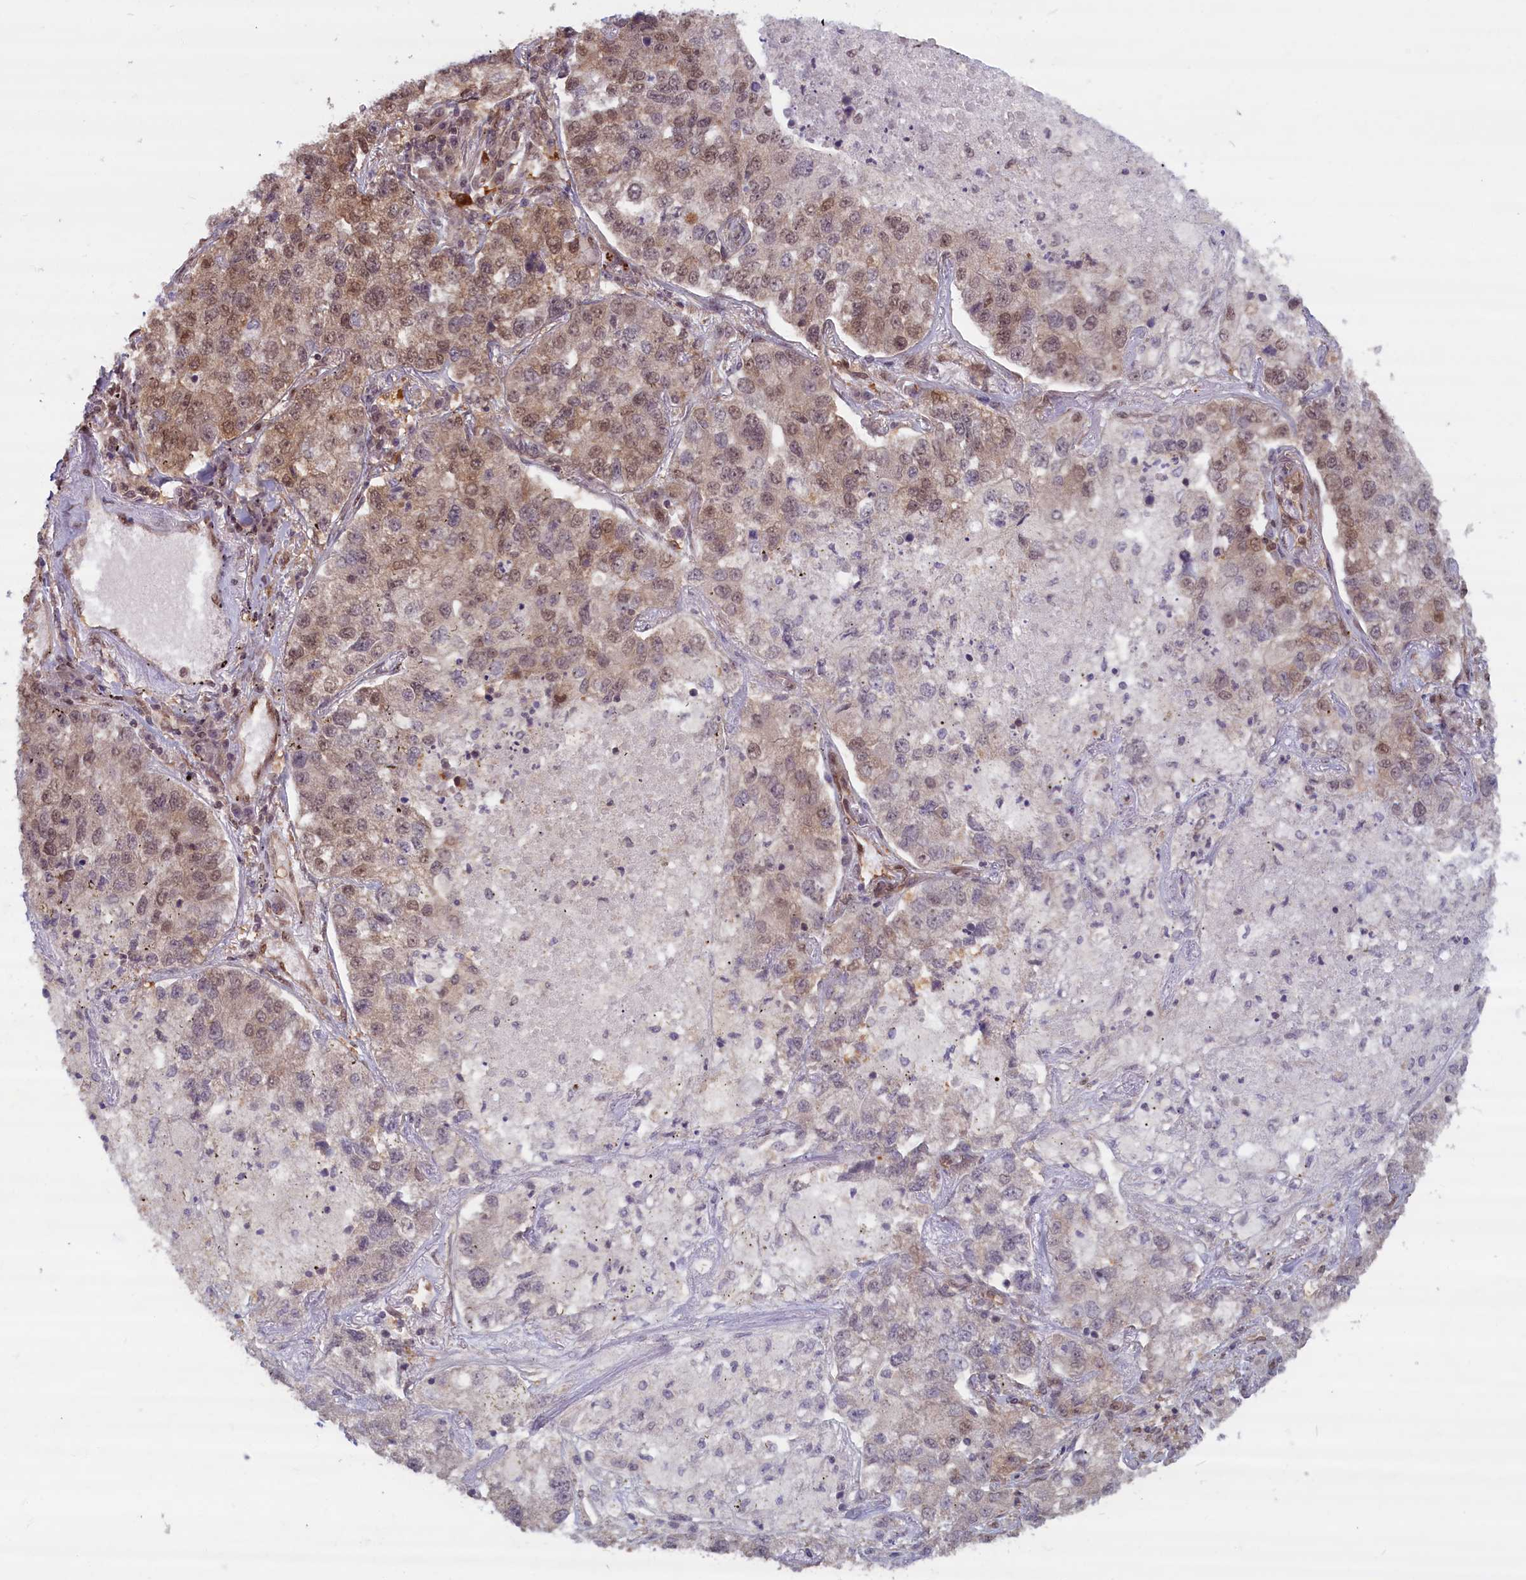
{"staining": {"intensity": "moderate", "quantity": "<25%", "location": "cytoplasmic/membranous,nuclear"}, "tissue": "lung cancer", "cell_type": "Tumor cells", "image_type": "cancer", "snomed": [{"axis": "morphology", "description": "Adenocarcinoma, NOS"}, {"axis": "topography", "description": "Lung"}], "caption": "Immunohistochemical staining of human lung adenocarcinoma reveals low levels of moderate cytoplasmic/membranous and nuclear protein expression in approximately <25% of tumor cells.", "gene": "HIF3A", "patient": {"sex": "male", "age": 49}}